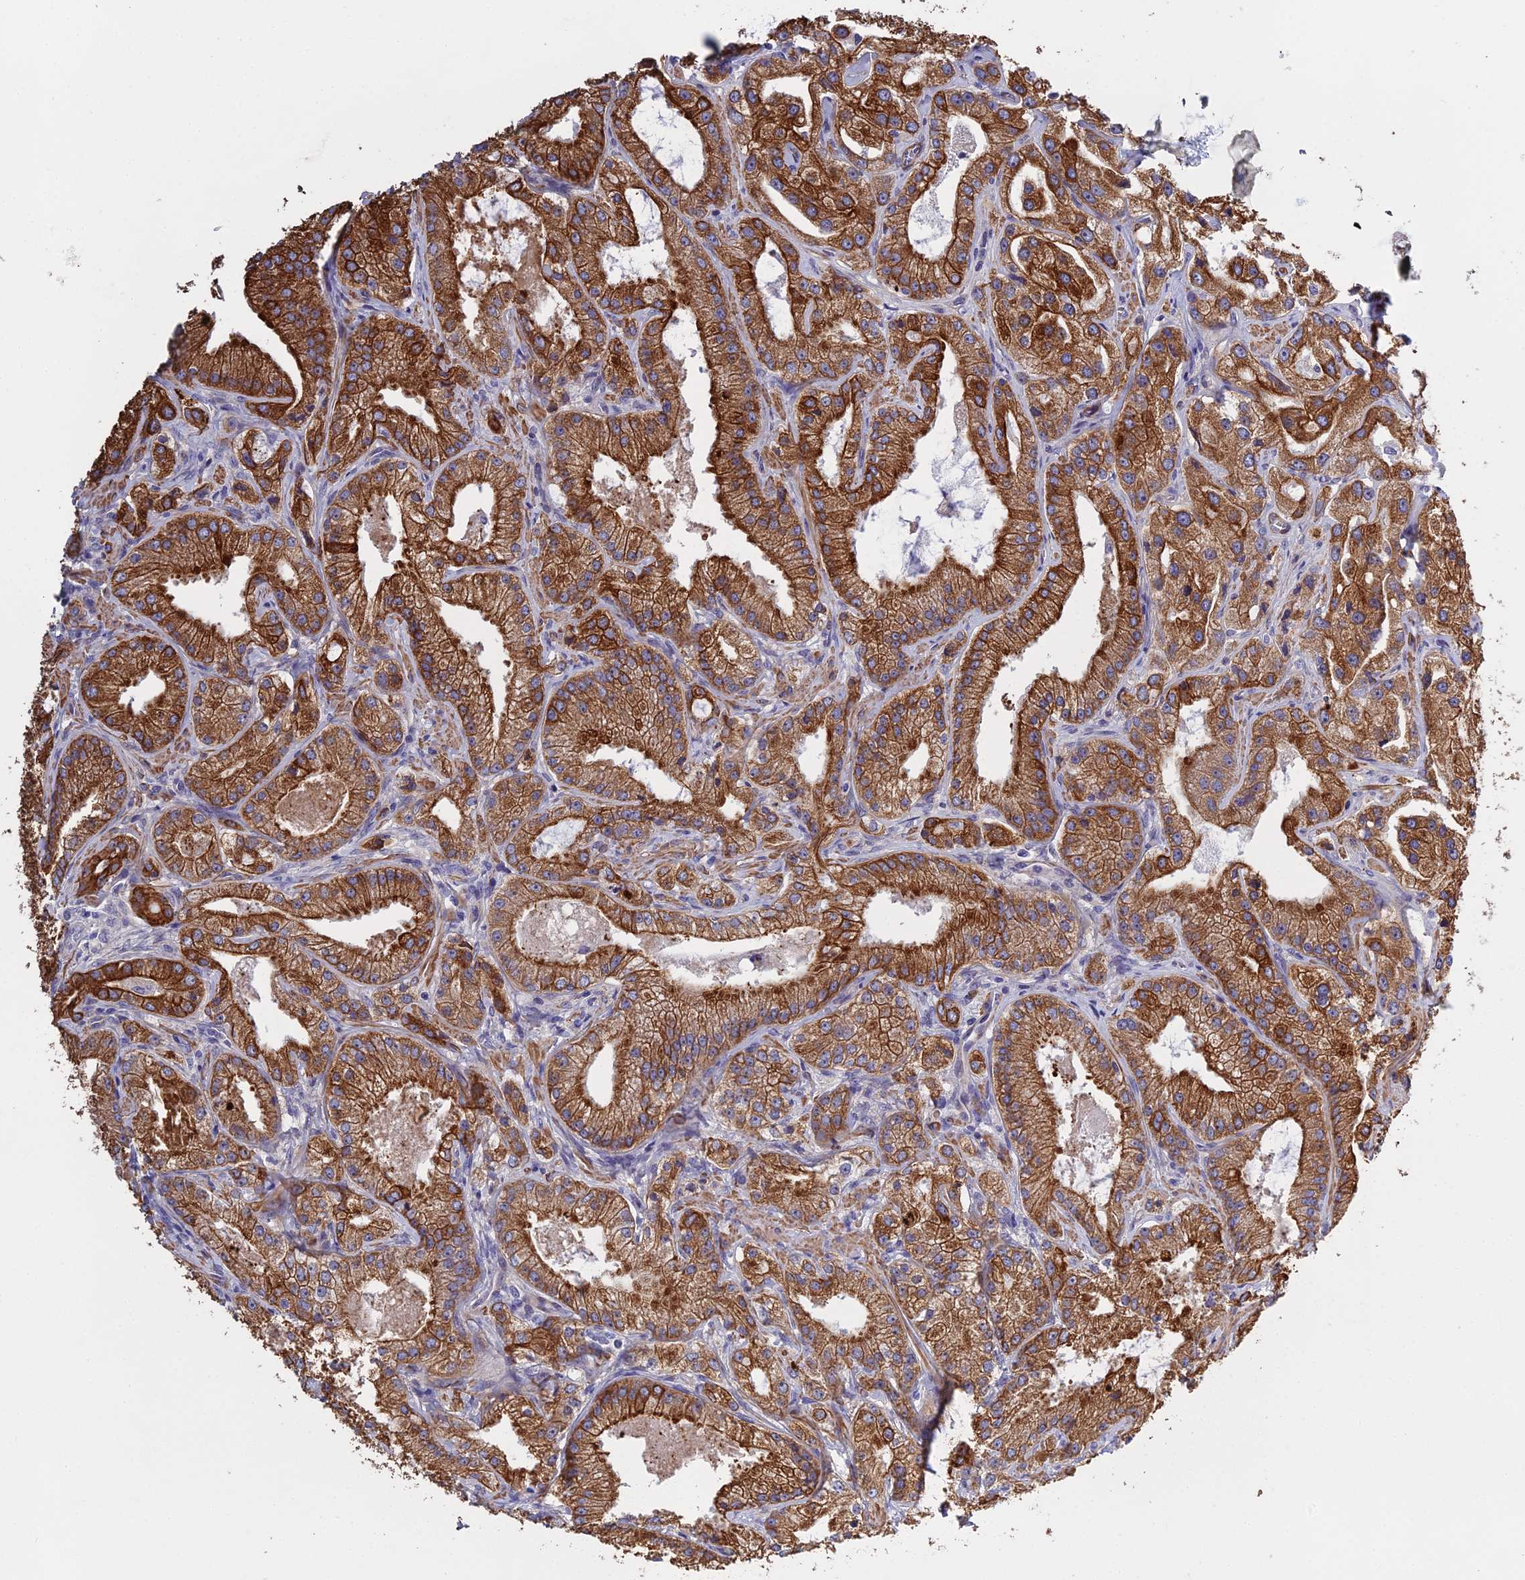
{"staining": {"intensity": "strong", "quantity": ">75%", "location": "cytoplasmic/membranous"}, "tissue": "prostate cancer", "cell_type": "Tumor cells", "image_type": "cancer", "snomed": [{"axis": "morphology", "description": "Adenocarcinoma, Low grade"}, {"axis": "topography", "description": "Prostate"}], "caption": "DAB (3,3'-diaminobenzidine) immunohistochemical staining of prostate cancer (low-grade adenocarcinoma) reveals strong cytoplasmic/membranous protein expression in about >75% of tumor cells.", "gene": "LZTS2", "patient": {"sex": "male", "age": 69}}